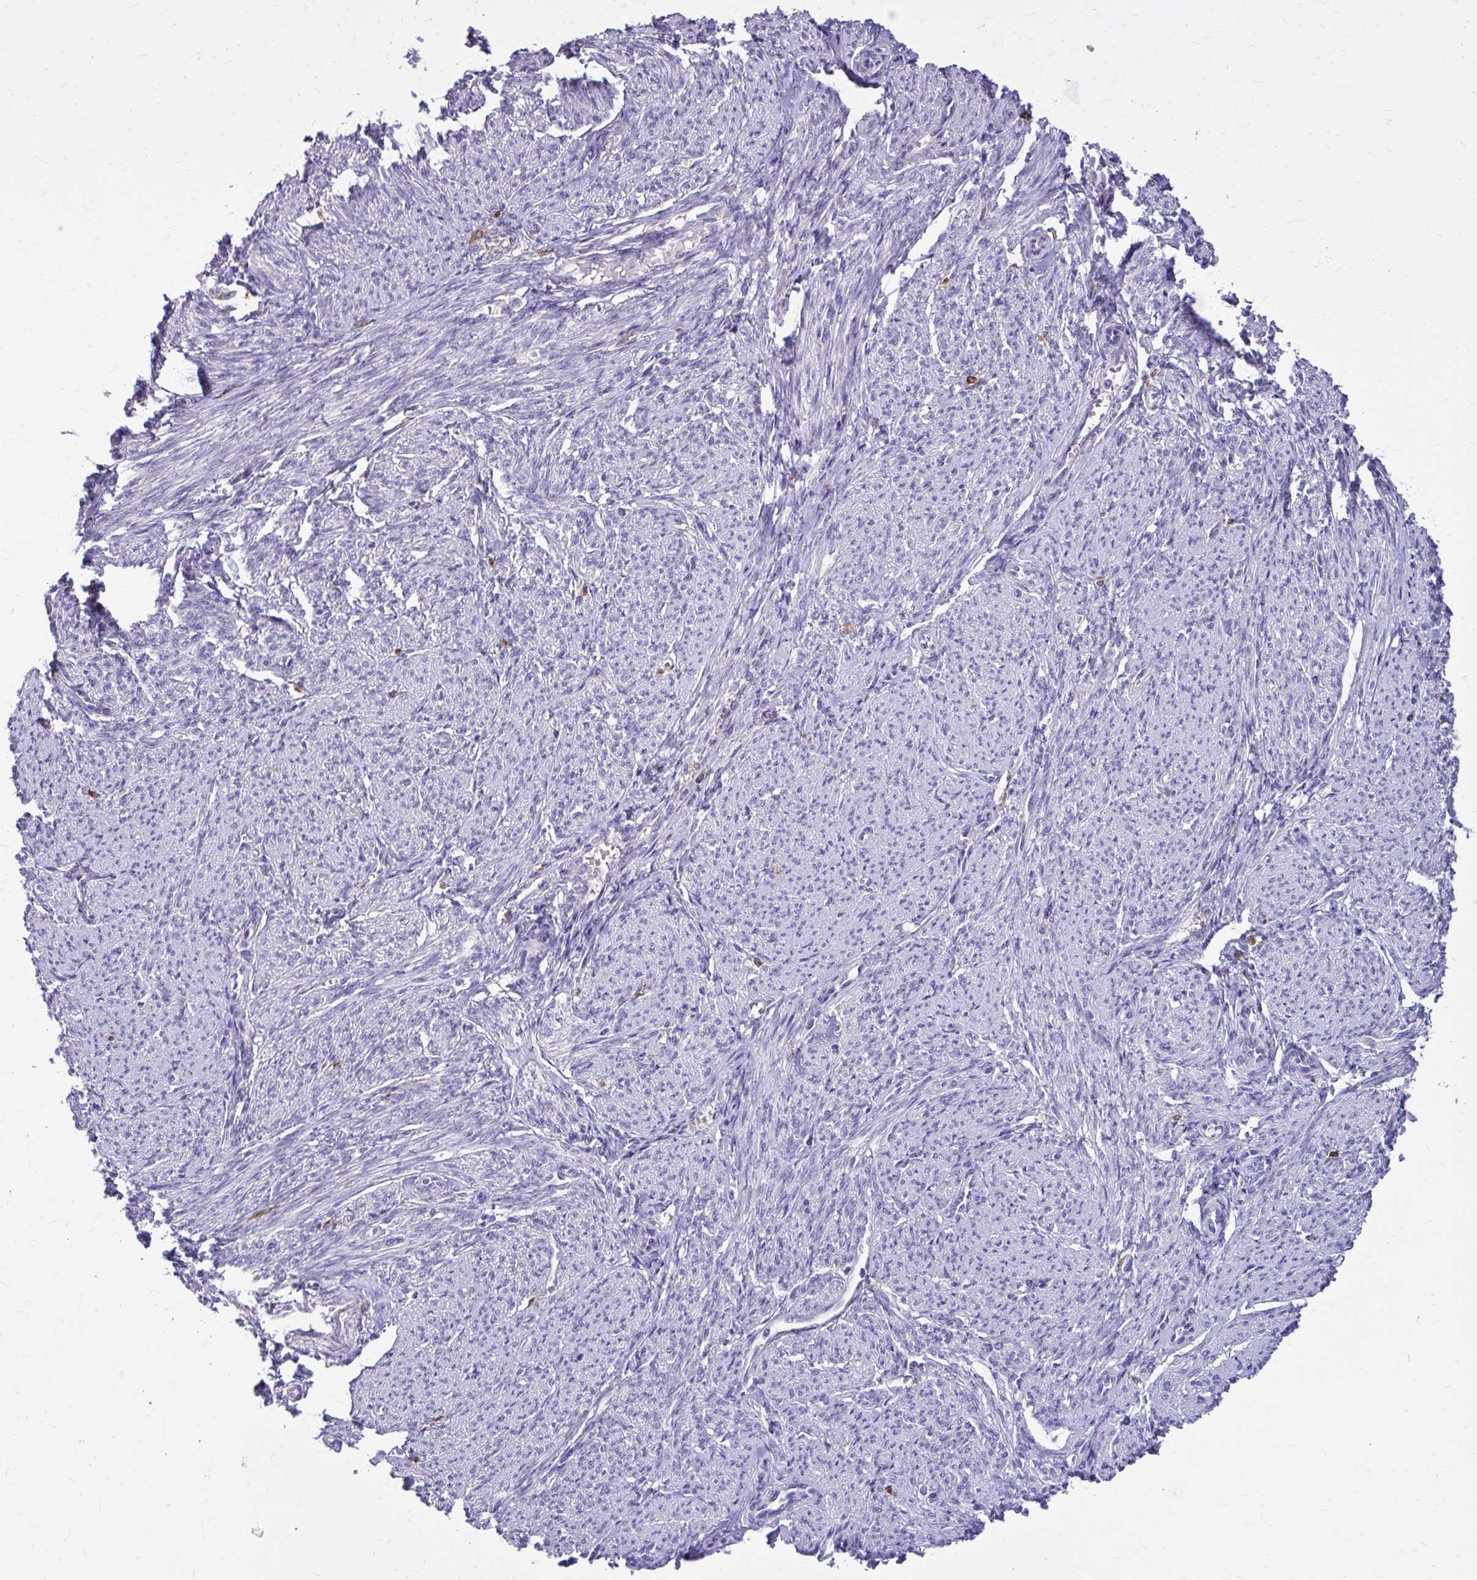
{"staining": {"intensity": "negative", "quantity": "none", "location": "none"}, "tissue": "smooth muscle", "cell_type": "Smooth muscle cells", "image_type": "normal", "snomed": [{"axis": "morphology", "description": "Normal tissue, NOS"}, {"axis": "topography", "description": "Smooth muscle"}], "caption": "Immunohistochemistry image of normal smooth muscle: human smooth muscle stained with DAB reveals no significant protein positivity in smooth muscle cells.", "gene": "EPB41L1", "patient": {"sex": "female", "age": 65}}